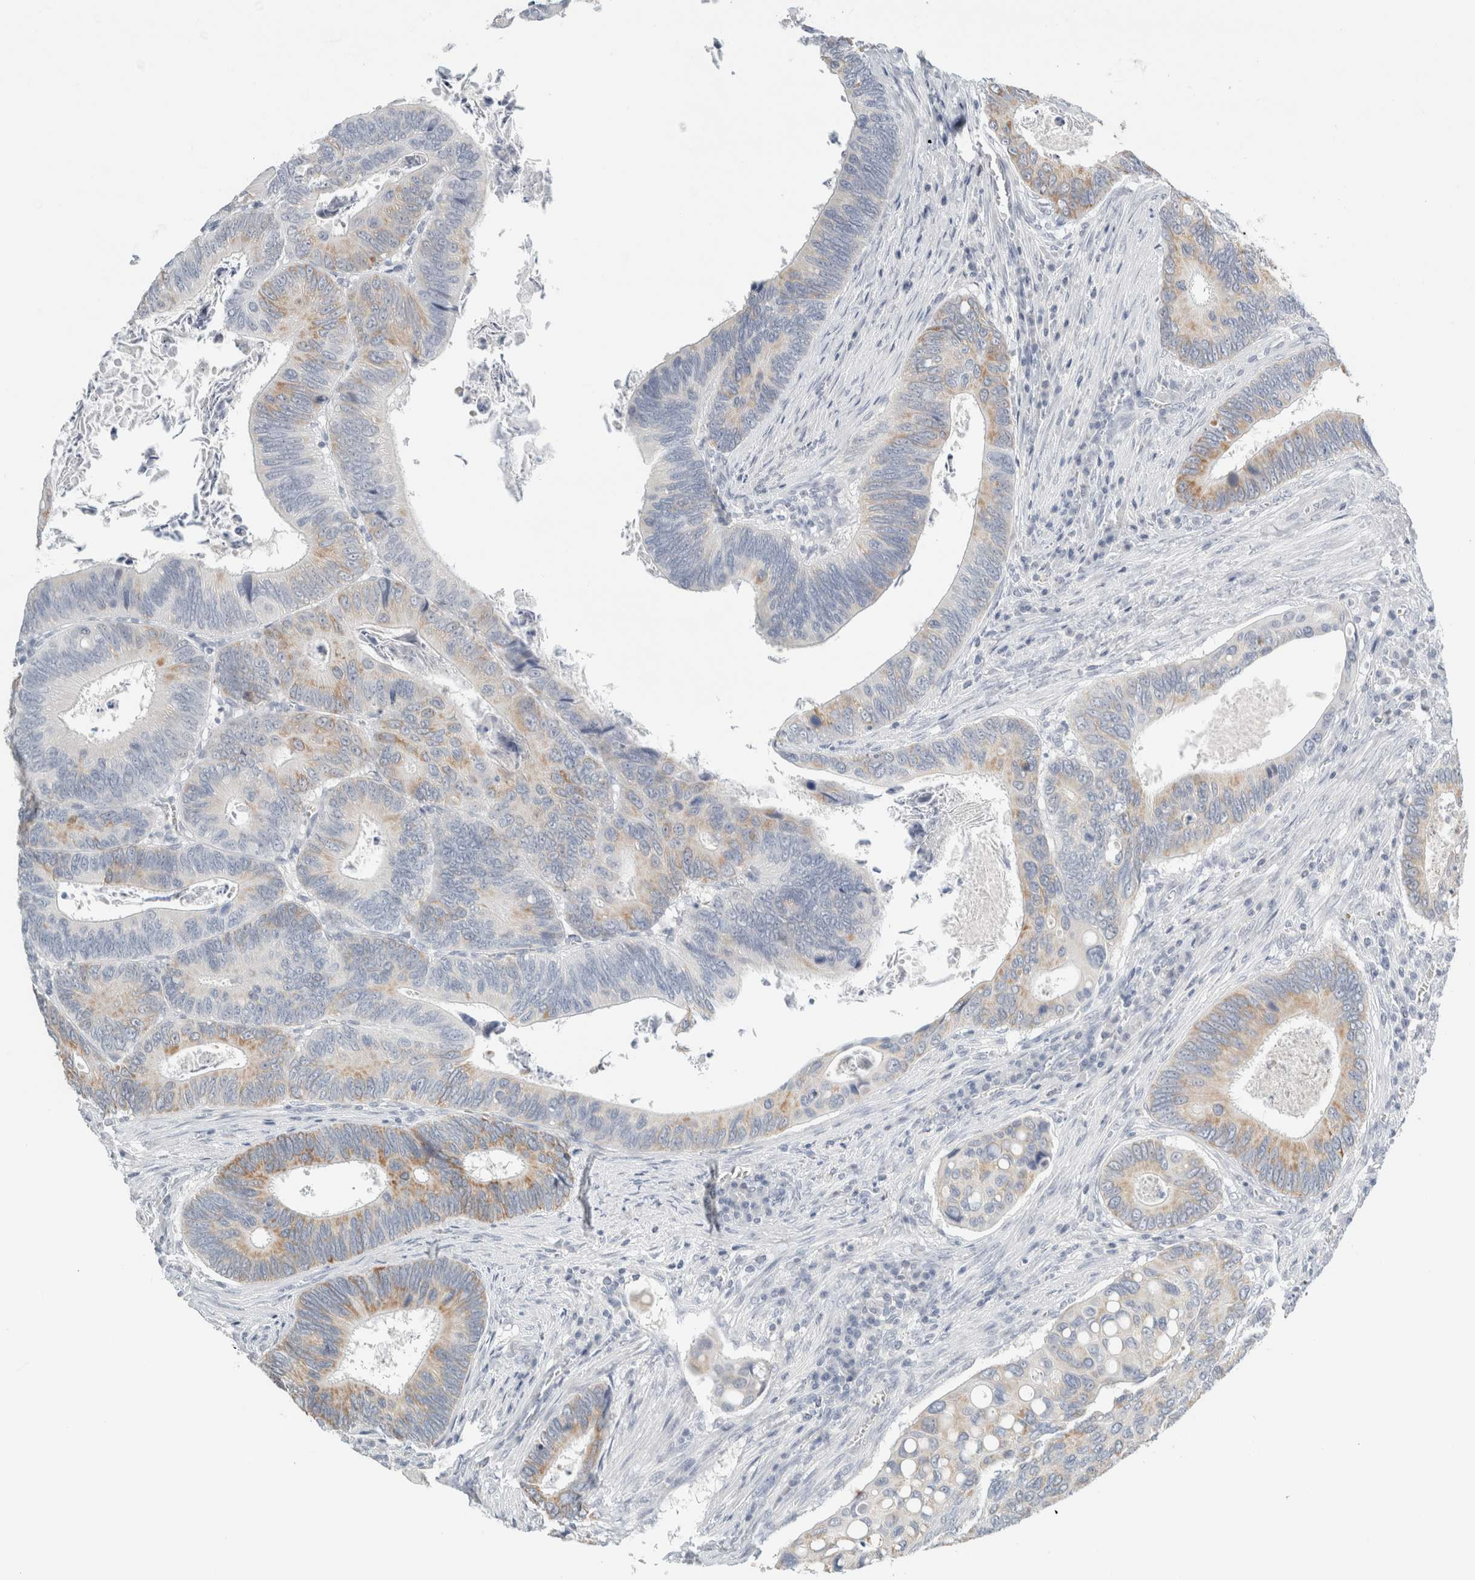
{"staining": {"intensity": "moderate", "quantity": "<25%", "location": "cytoplasmic/membranous"}, "tissue": "colorectal cancer", "cell_type": "Tumor cells", "image_type": "cancer", "snomed": [{"axis": "morphology", "description": "Inflammation, NOS"}, {"axis": "morphology", "description": "Adenocarcinoma, NOS"}, {"axis": "topography", "description": "Colon"}], "caption": "Immunohistochemical staining of colorectal adenocarcinoma demonstrates low levels of moderate cytoplasmic/membranous staining in approximately <25% of tumor cells. (Stains: DAB in brown, nuclei in blue, Microscopy: brightfield microscopy at high magnification).", "gene": "CRAT", "patient": {"sex": "male", "age": 72}}